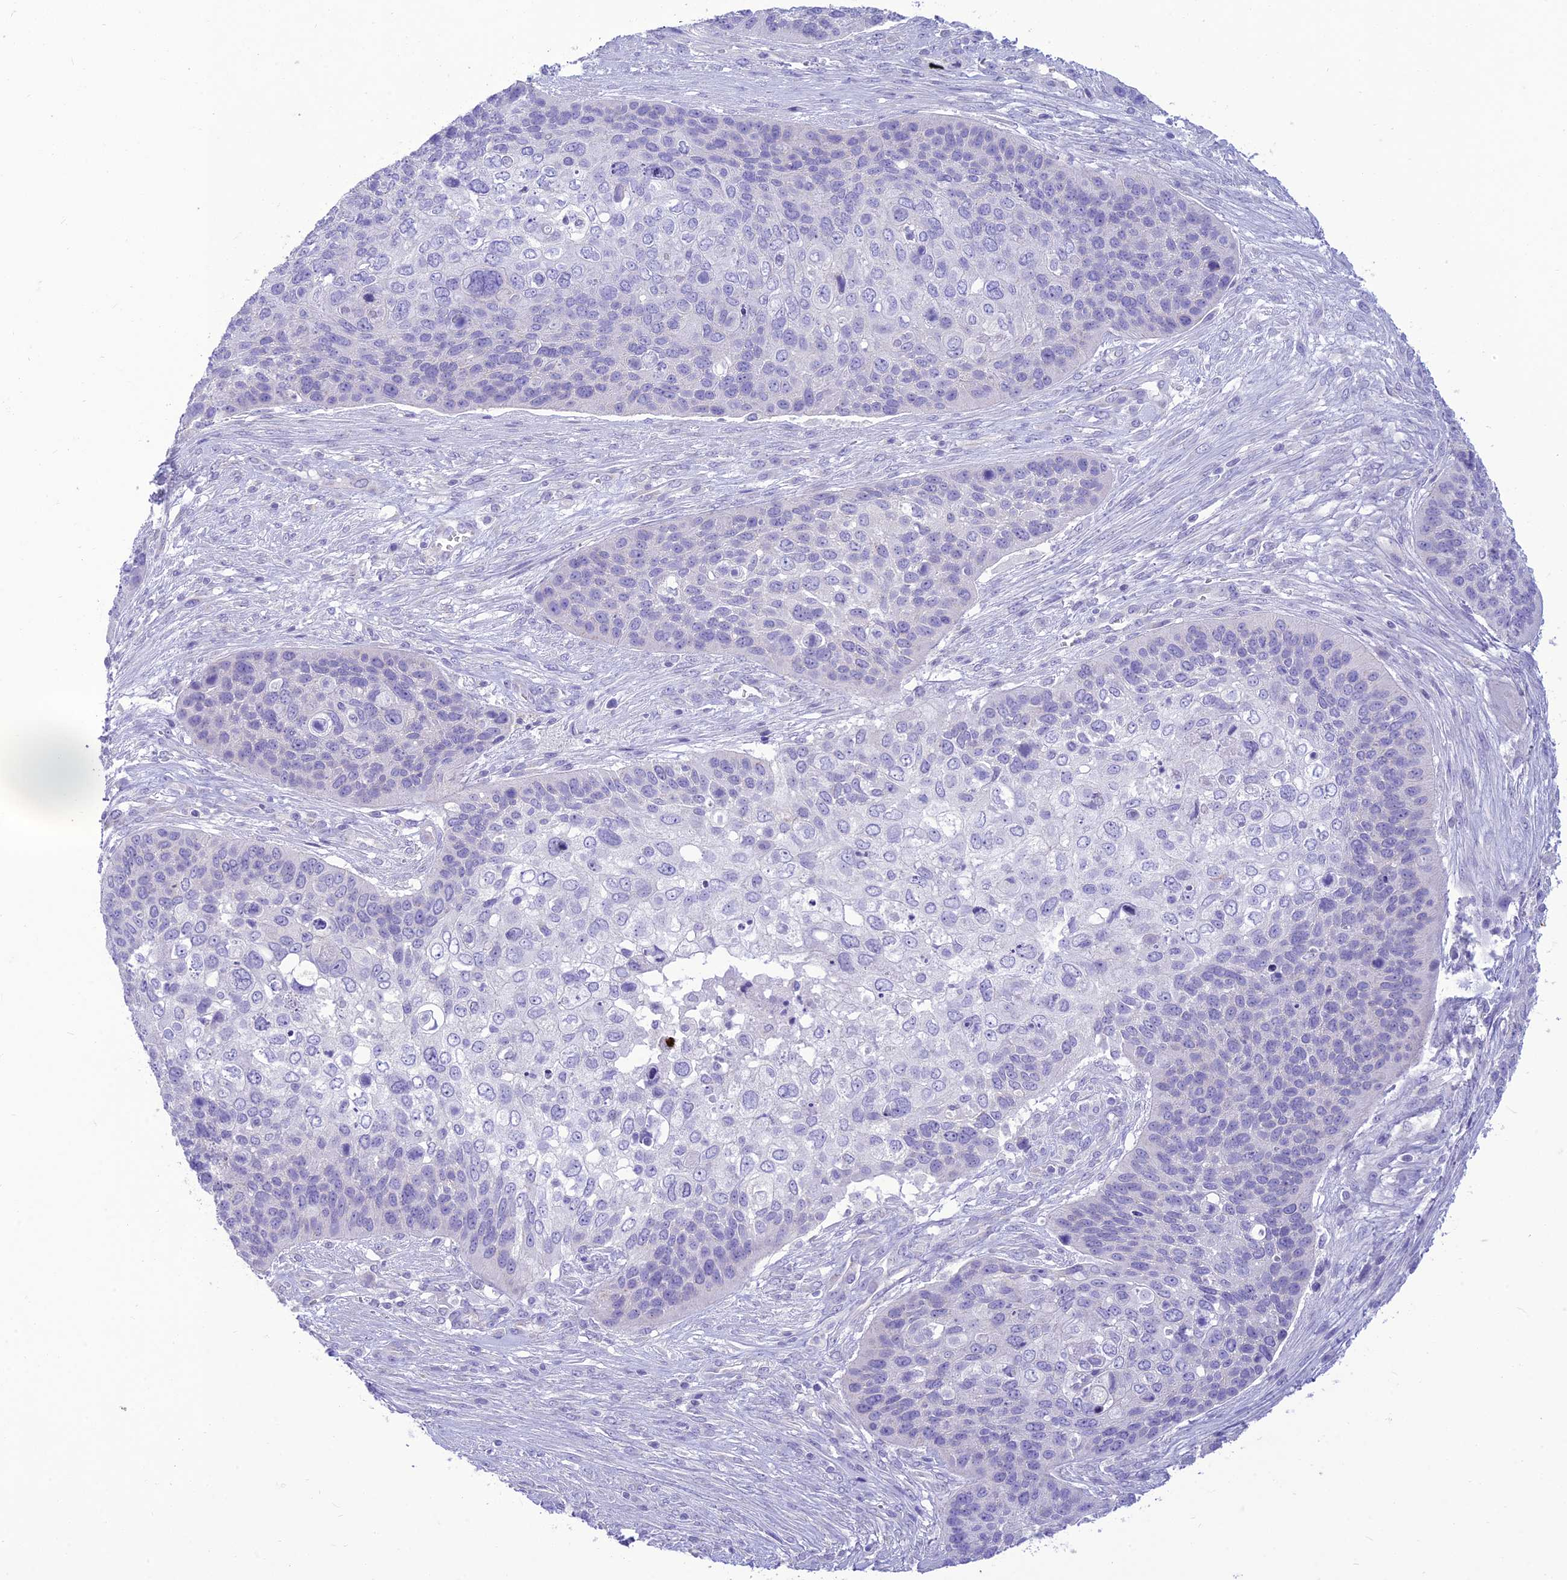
{"staining": {"intensity": "negative", "quantity": "none", "location": "none"}, "tissue": "skin cancer", "cell_type": "Tumor cells", "image_type": "cancer", "snomed": [{"axis": "morphology", "description": "Basal cell carcinoma"}, {"axis": "topography", "description": "Skin"}], "caption": "High magnification brightfield microscopy of skin basal cell carcinoma stained with DAB (3,3'-diaminobenzidine) (brown) and counterstained with hematoxylin (blue): tumor cells show no significant expression.", "gene": "DHDH", "patient": {"sex": "female", "age": 74}}